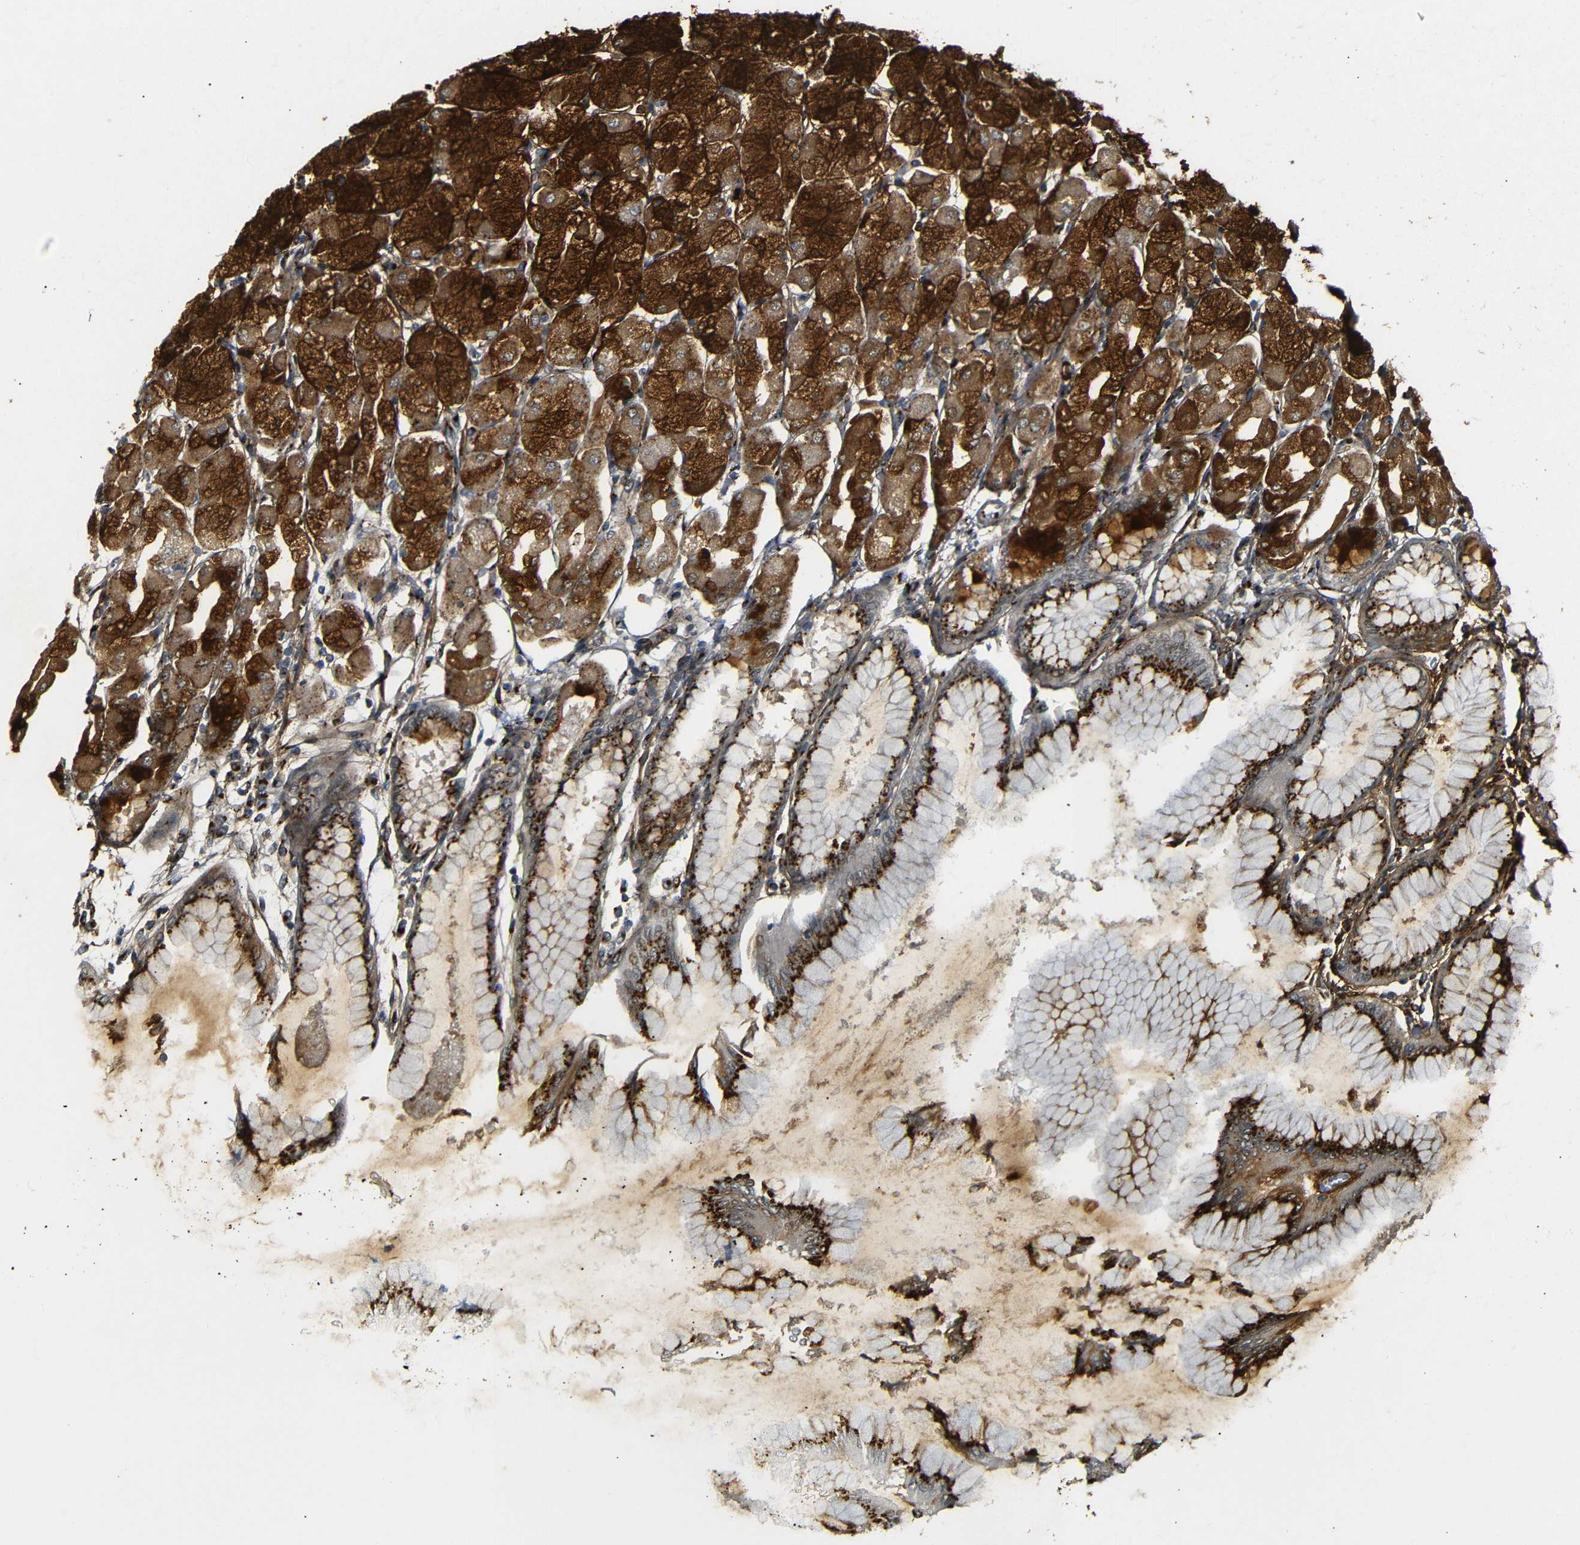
{"staining": {"intensity": "strong", "quantity": ">75%", "location": "cytoplasmic/membranous"}, "tissue": "stomach", "cell_type": "Glandular cells", "image_type": "normal", "snomed": [{"axis": "morphology", "description": "Normal tissue, NOS"}, {"axis": "topography", "description": "Stomach, upper"}], "caption": "Immunohistochemical staining of normal stomach shows high levels of strong cytoplasmic/membranous staining in about >75% of glandular cells. (DAB (3,3'-diaminobenzidine) IHC with brightfield microscopy, high magnification).", "gene": "TGOLN2", "patient": {"sex": "female", "age": 56}}